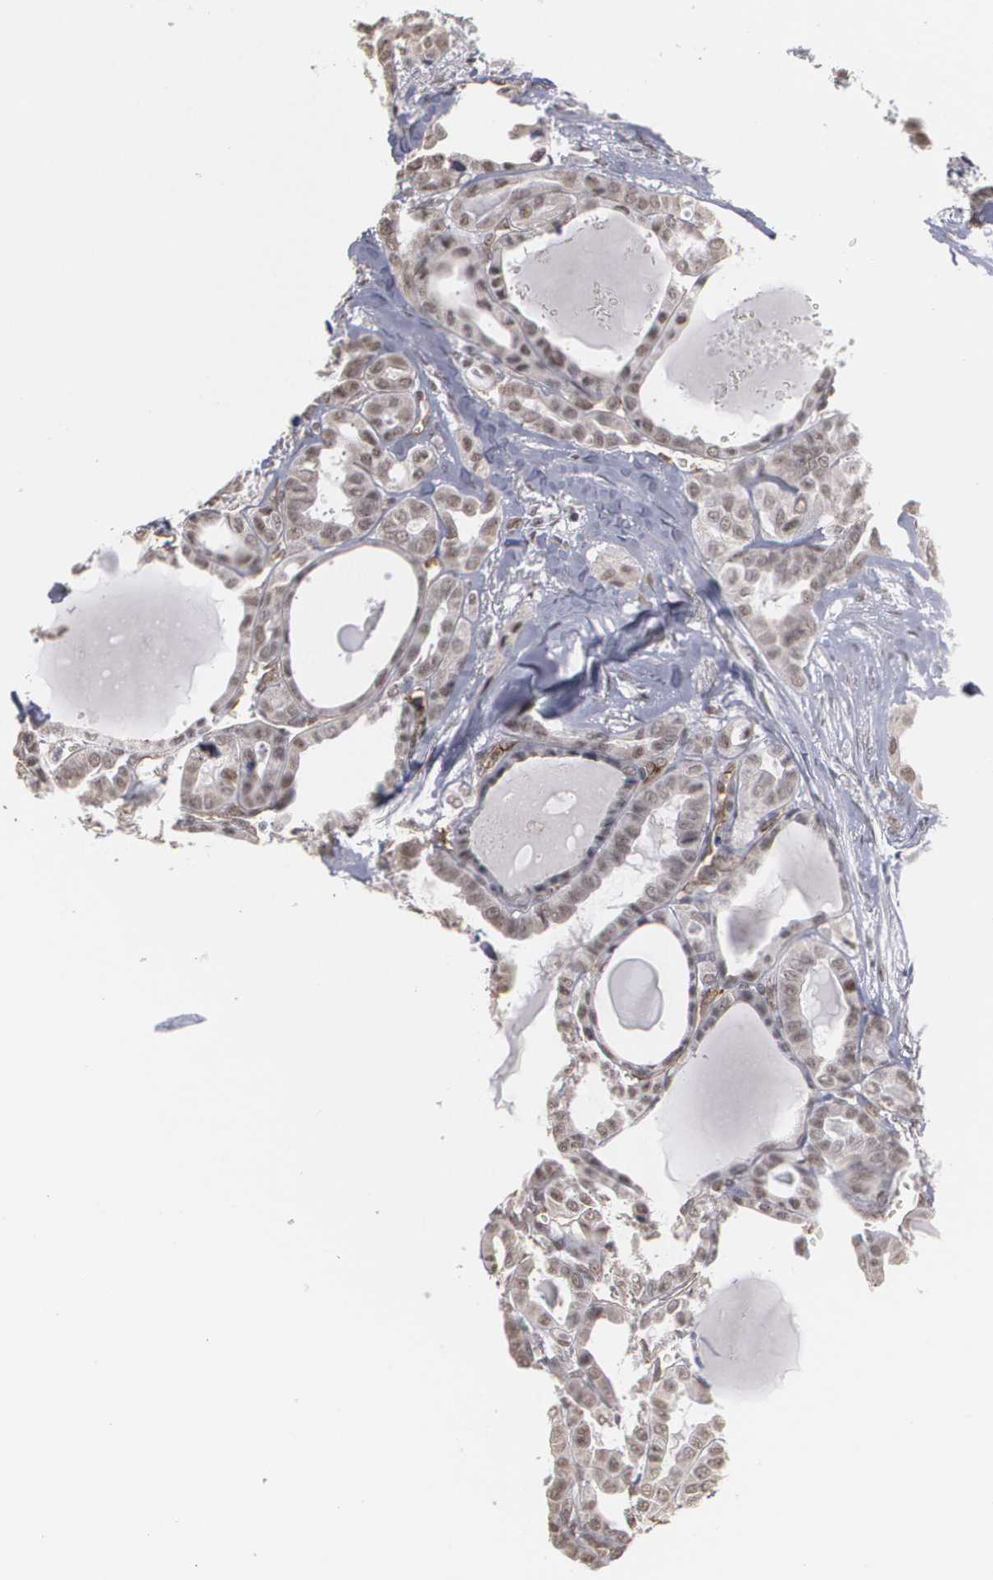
{"staining": {"intensity": "weak", "quantity": "25%-75%", "location": "nuclear"}, "tissue": "thyroid cancer", "cell_type": "Tumor cells", "image_type": "cancer", "snomed": [{"axis": "morphology", "description": "Carcinoma, NOS"}, {"axis": "topography", "description": "Thyroid gland"}], "caption": "Weak nuclear staining is identified in approximately 25%-75% of tumor cells in thyroid cancer. (DAB (3,3'-diaminobenzidine) IHC with brightfield microscopy, high magnification).", "gene": "ZNF75A", "patient": {"sex": "female", "age": 91}}